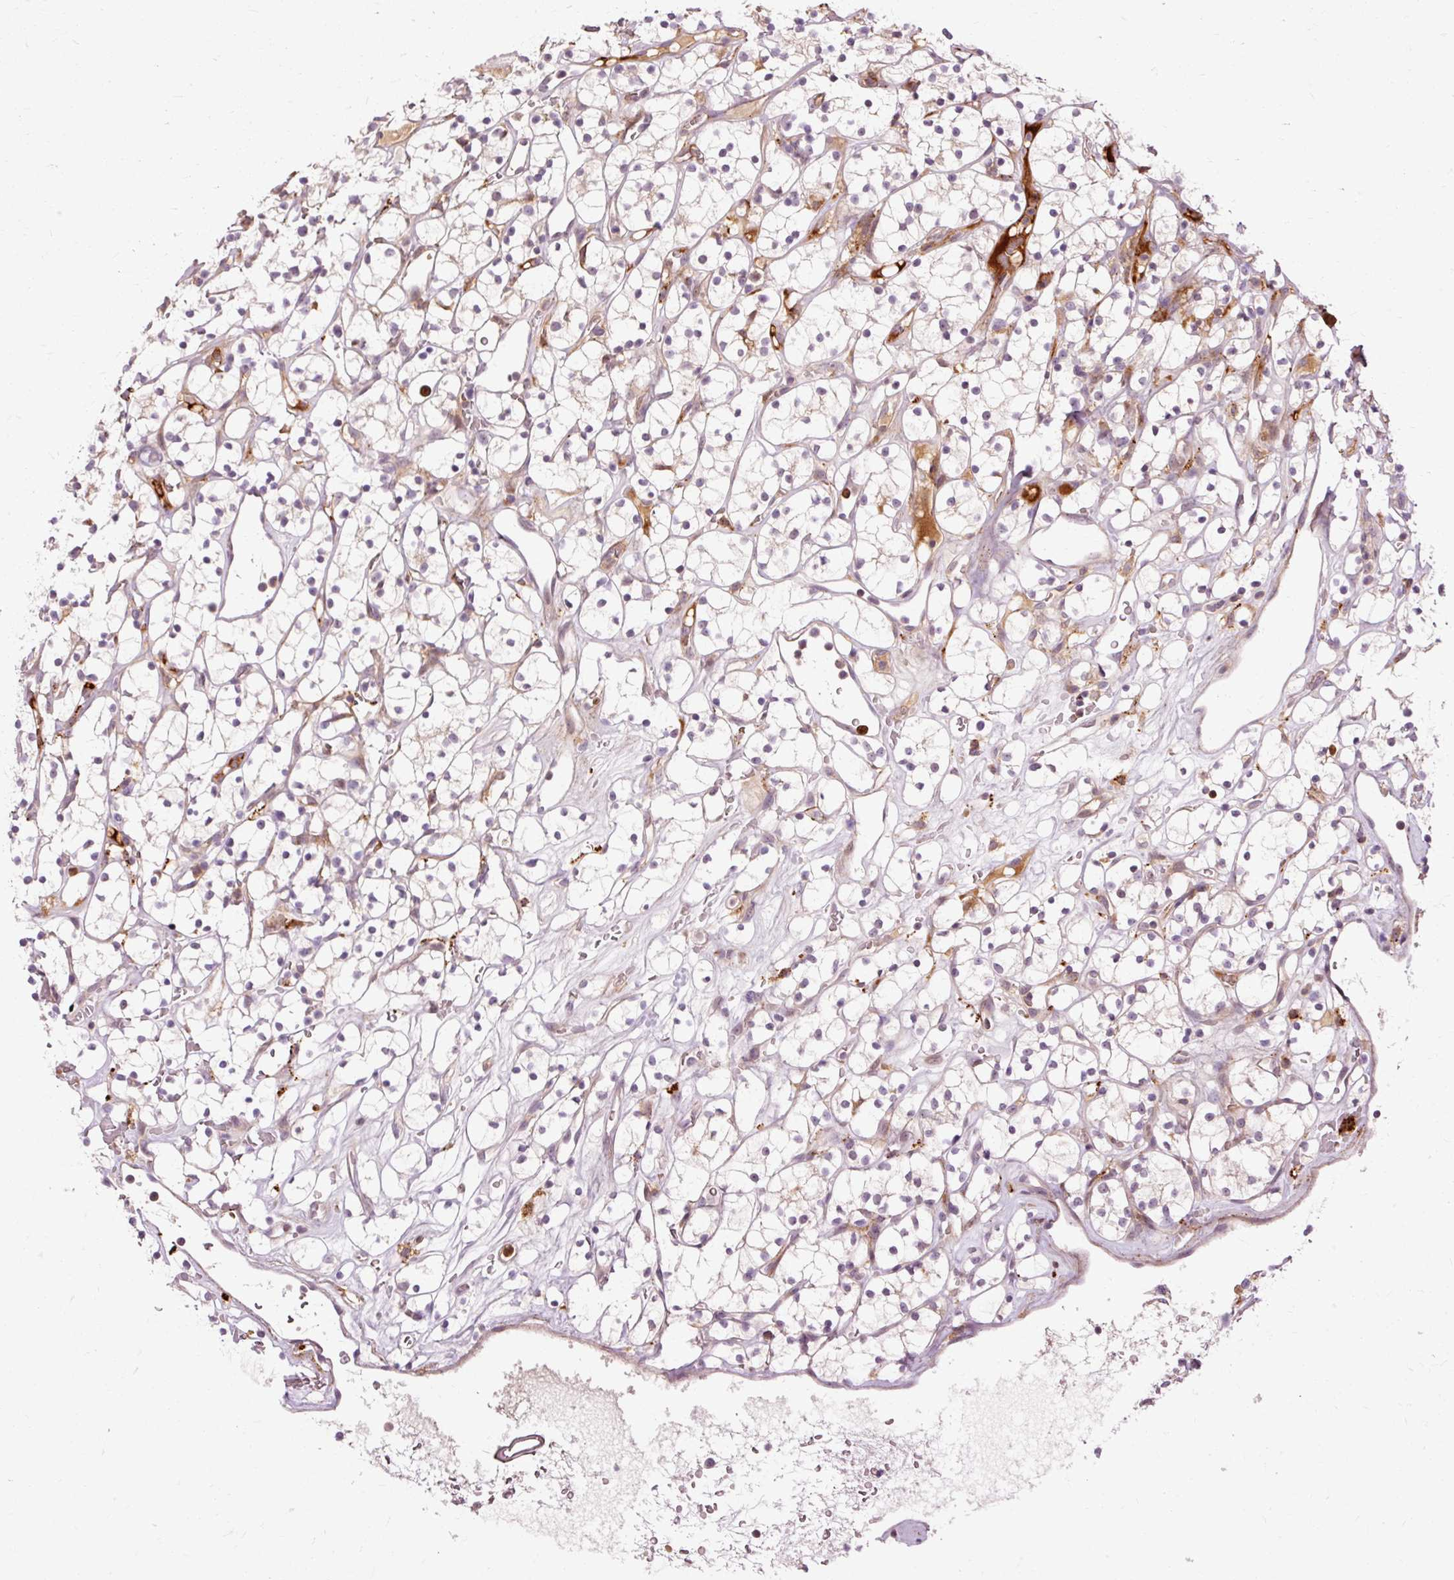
{"staining": {"intensity": "weak", "quantity": "<25%", "location": "cytoplasmic/membranous"}, "tissue": "renal cancer", "cell_type": "Tumor cells", "image_type": "cancer", "snomed": [{"axis": "morphology", "description": "Adenocarcinoma, NOS"}, {"axis": "topography", "description": "Kidney"}], "caption": "Adenocarcinoma (renal) was stained to show a protein in brown. There is no significant staining in tumor cells.", "gene": "CEBPZ", "patient": {"sex": "female", "age": 64}}